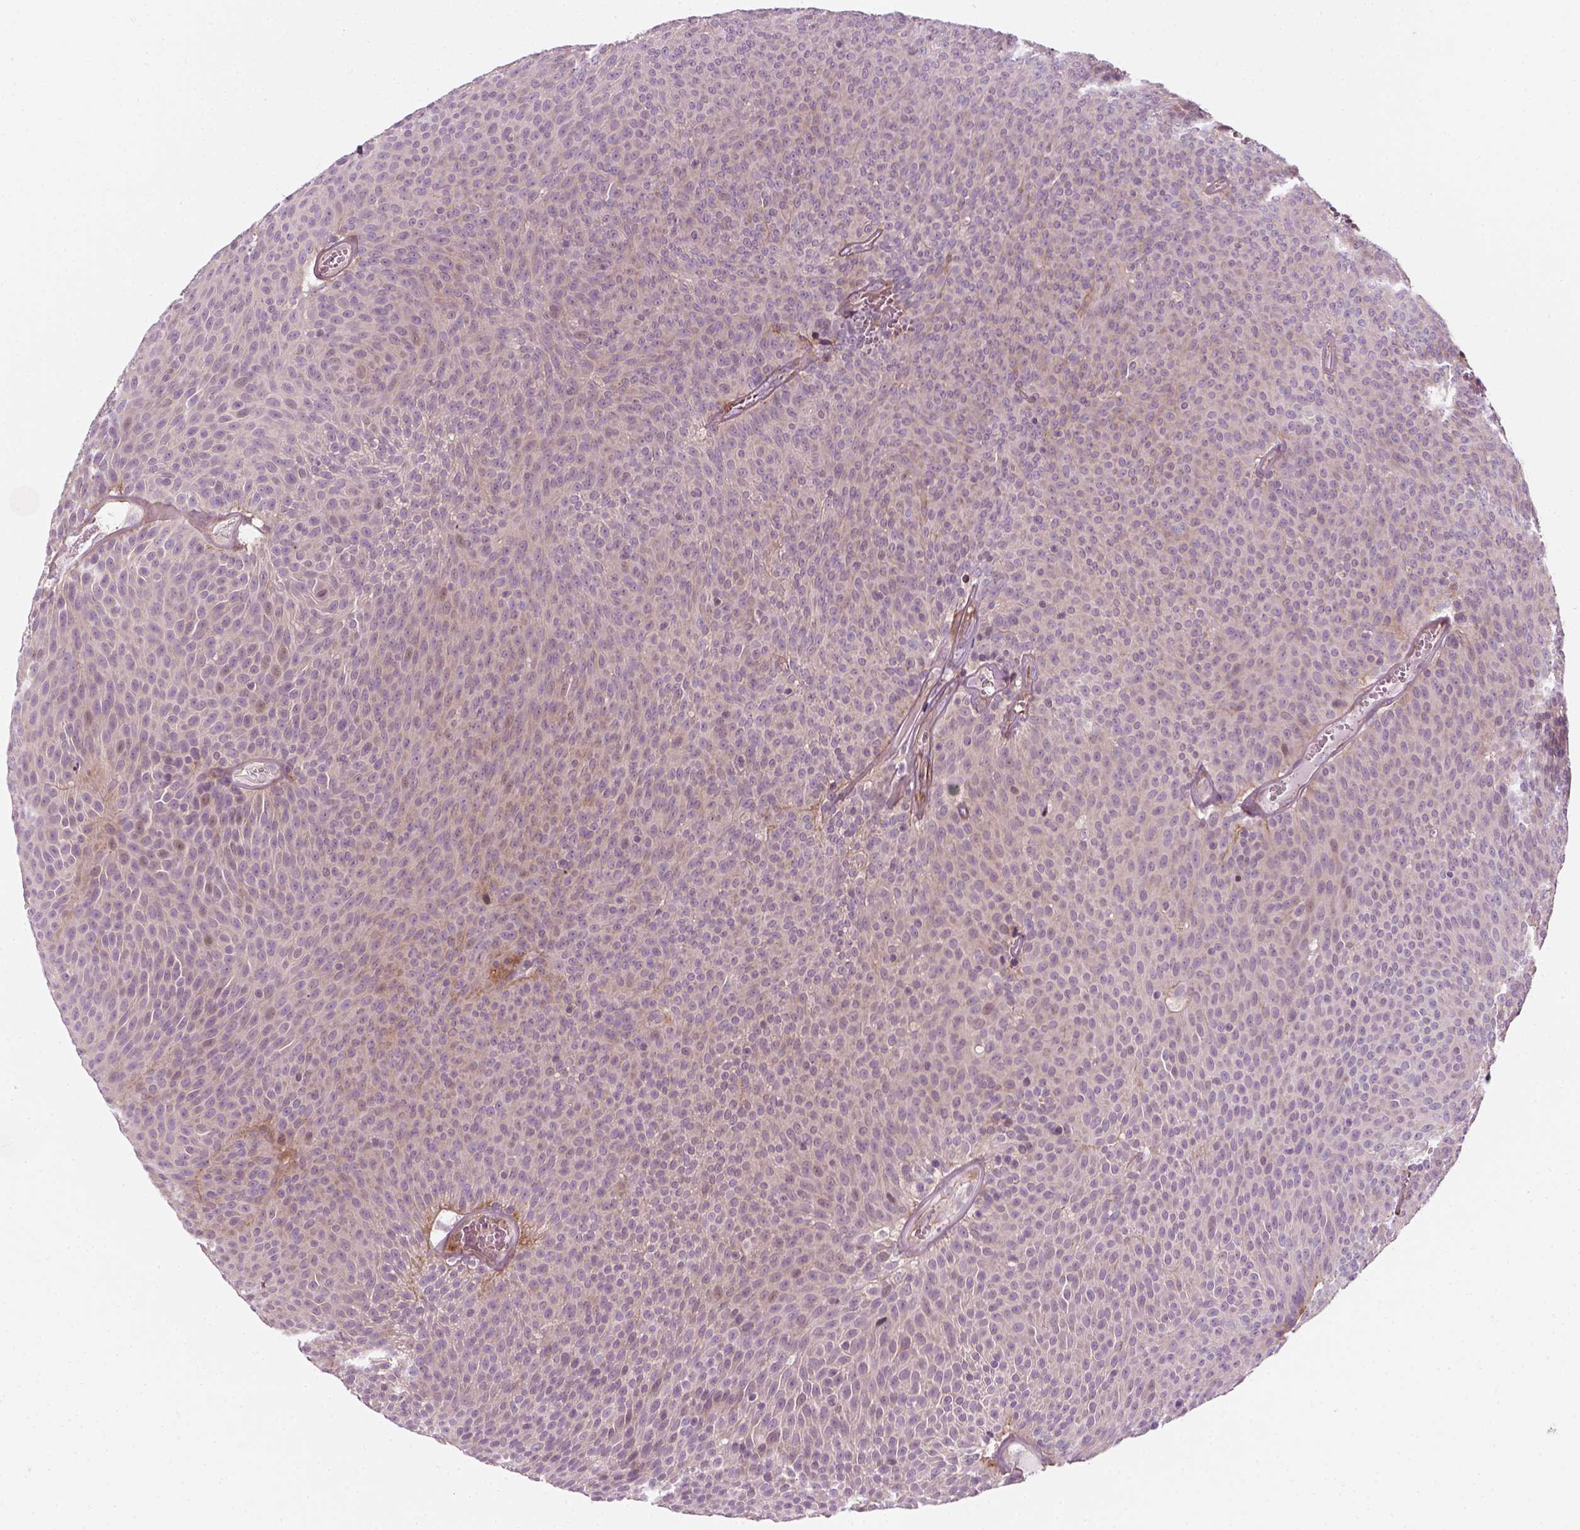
{"staining": {"intensity": "negative", "quantity": "none", "location": "none"}, "tissue": "urothelial cancer", "cell_type": "Tumor cells", "image_type": "cancer", "snomed": [{"axis": "morphology", "description": "Urothelial carcinoma, Low grade"}, {"axis": "topography", "description": "Urinary bladder"}], "caption": "Tumor cells are negative for protein expression in human urothelial cancer.", "gene": "DNASE1L1", "patient": {"sex": "male", "age": 77}}